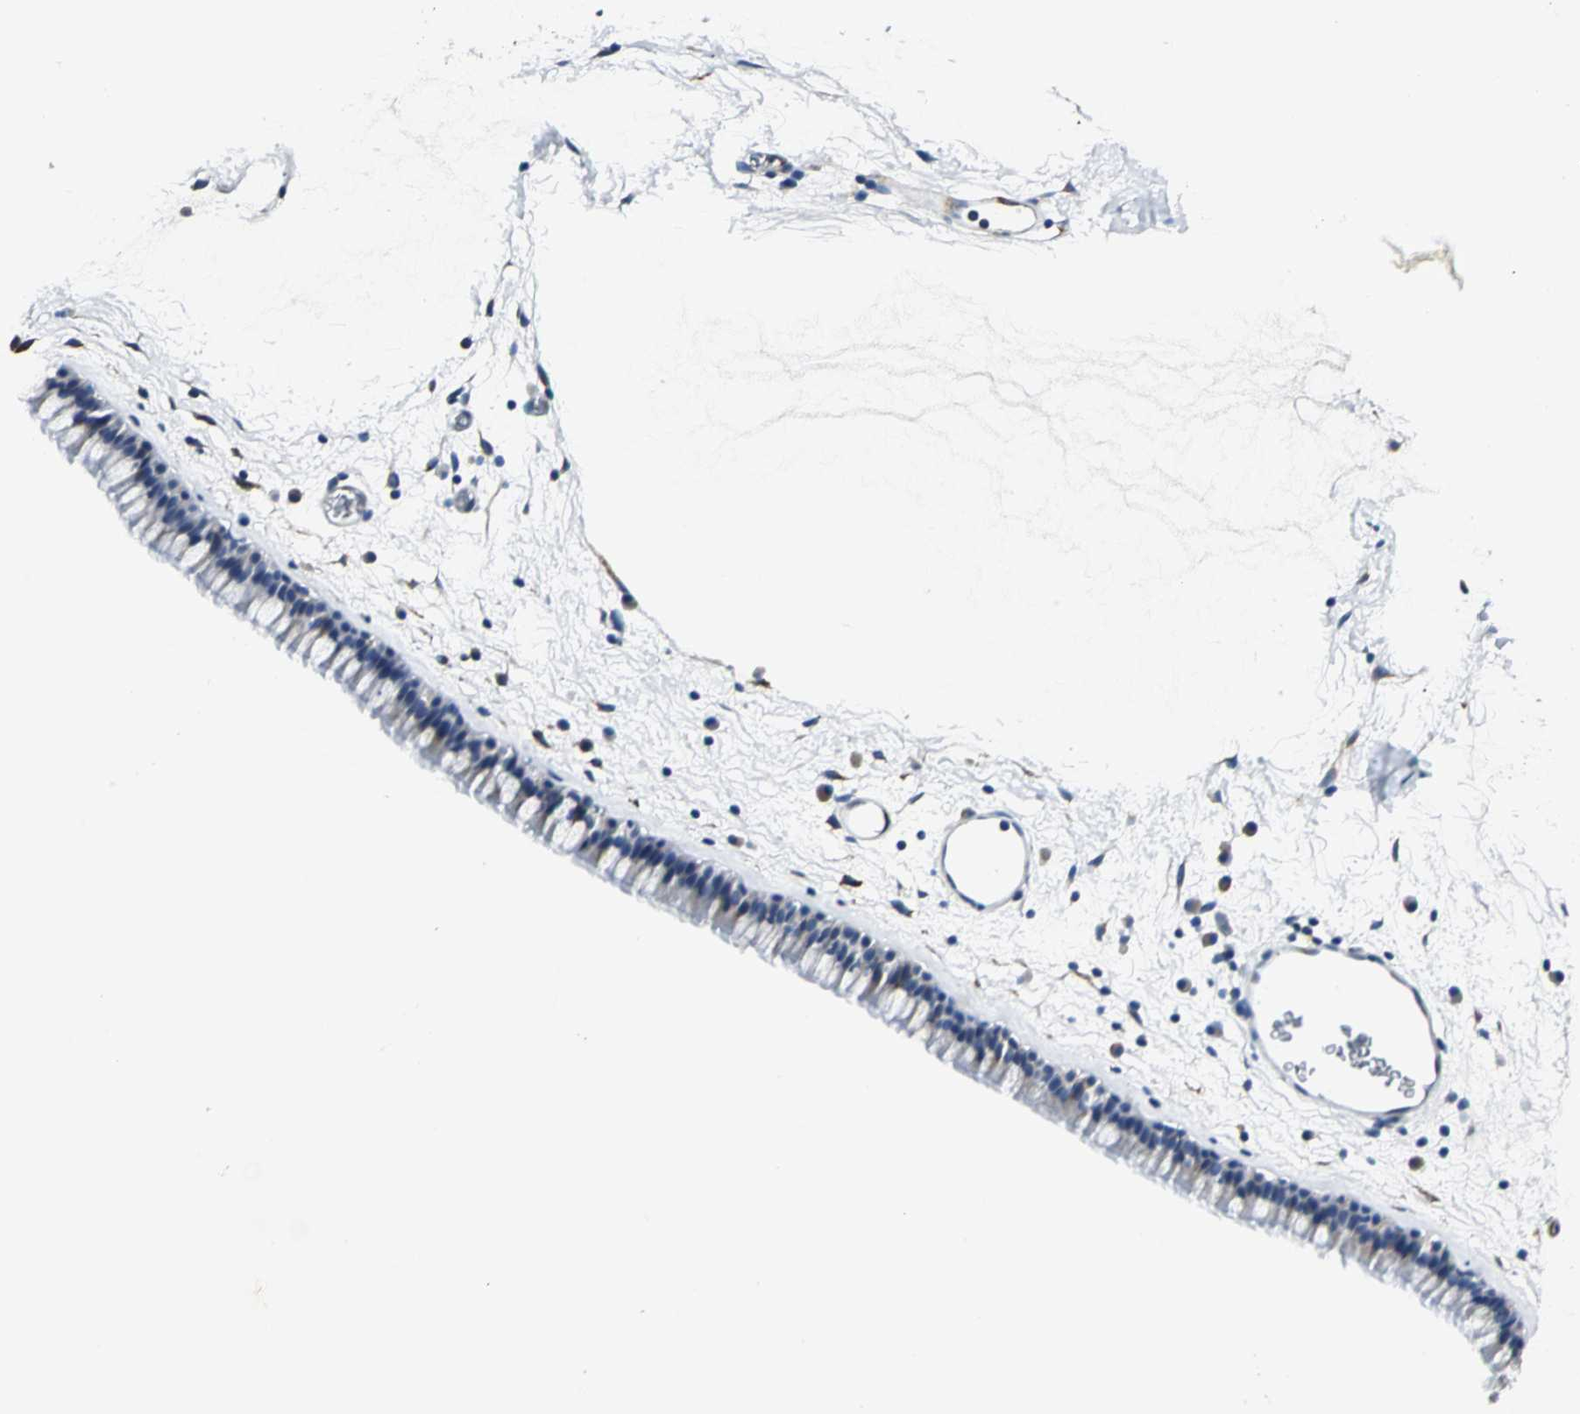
{"staining": {"intensity": "weak", "quantity": "25%-75%", "location": "cytoplasmic/membranous"}, "tissue": "nasopharynx", "cell_type": "Respiratory epithelial cells", "image_type": "normal", "snomed": [{"axis": "morphology", "description": "Normal tissue, NOS"}, {"axis": "morphology", "description": "Inflammation, NOS"}, {"axis": "topography", "description": "Nasopharynx"}], "caption": "DAB (3,3'-diaminobenzidine) immunohistochemical staining of normal nasopharynx exhibits weak cytoplasmic/membranous protein positivity in about 25%-75% of respiratory epithelial cells.", "gene": "B3GNT2", "patient": {"sex": "male", "age": 48}}